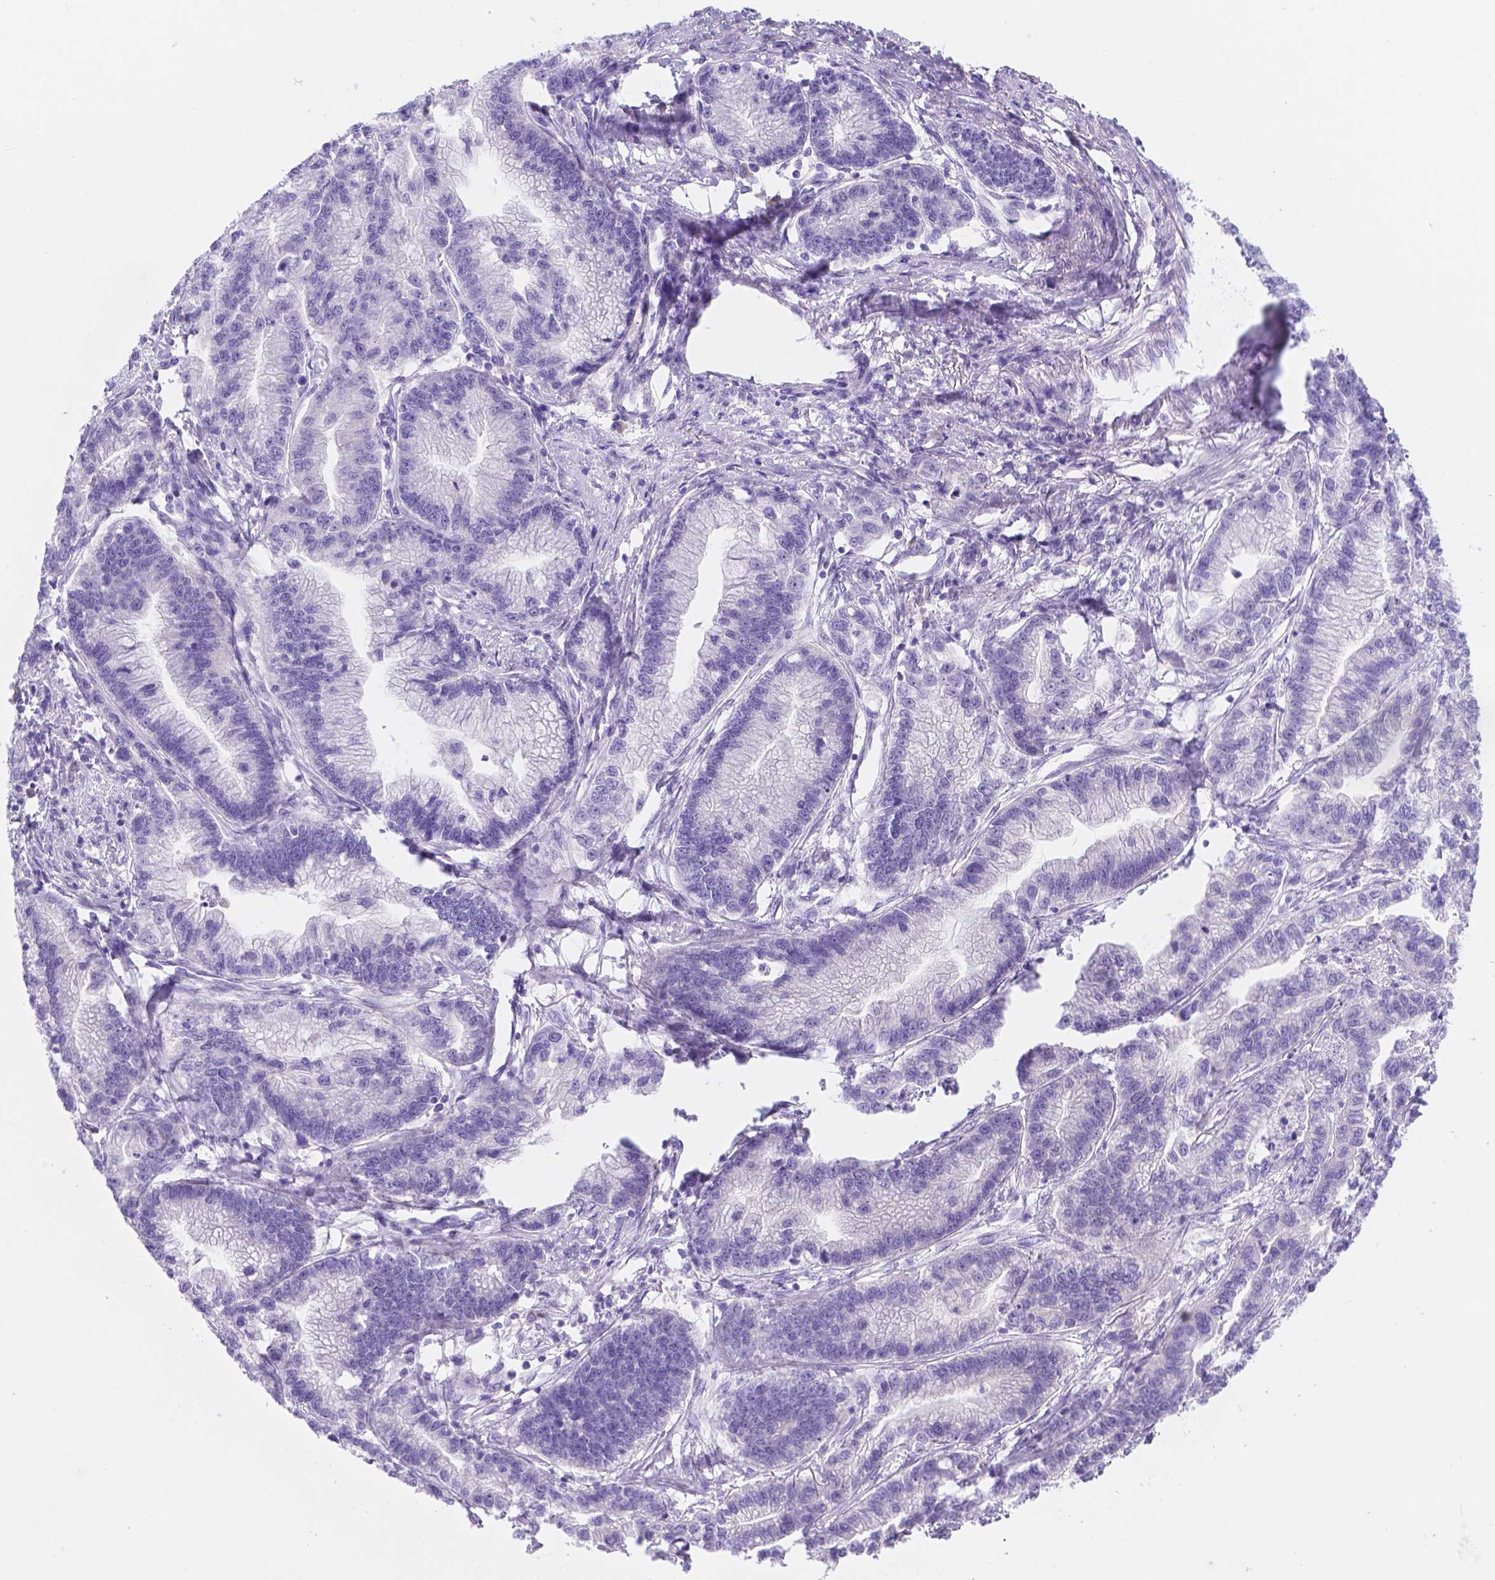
{"staining": {"intensity": "negative", "quantity": "none", "location": "none"}, "tissue": "stomach cancer", "cell_type": "Tumor cells", "image_type": "cancer", "snomed": [{"axis": "morphology", "description": "Adenocarcinoma, NOS"}, {"axis": "topography", "description": "Stomach"}], "caption": "Tumor cells show no significant protein staining in stomach cancer (adenocarcinoma). (DAB IHC, high magnification).", "gene": "CD96", "patient": {"sex": "male", "age": 83}}